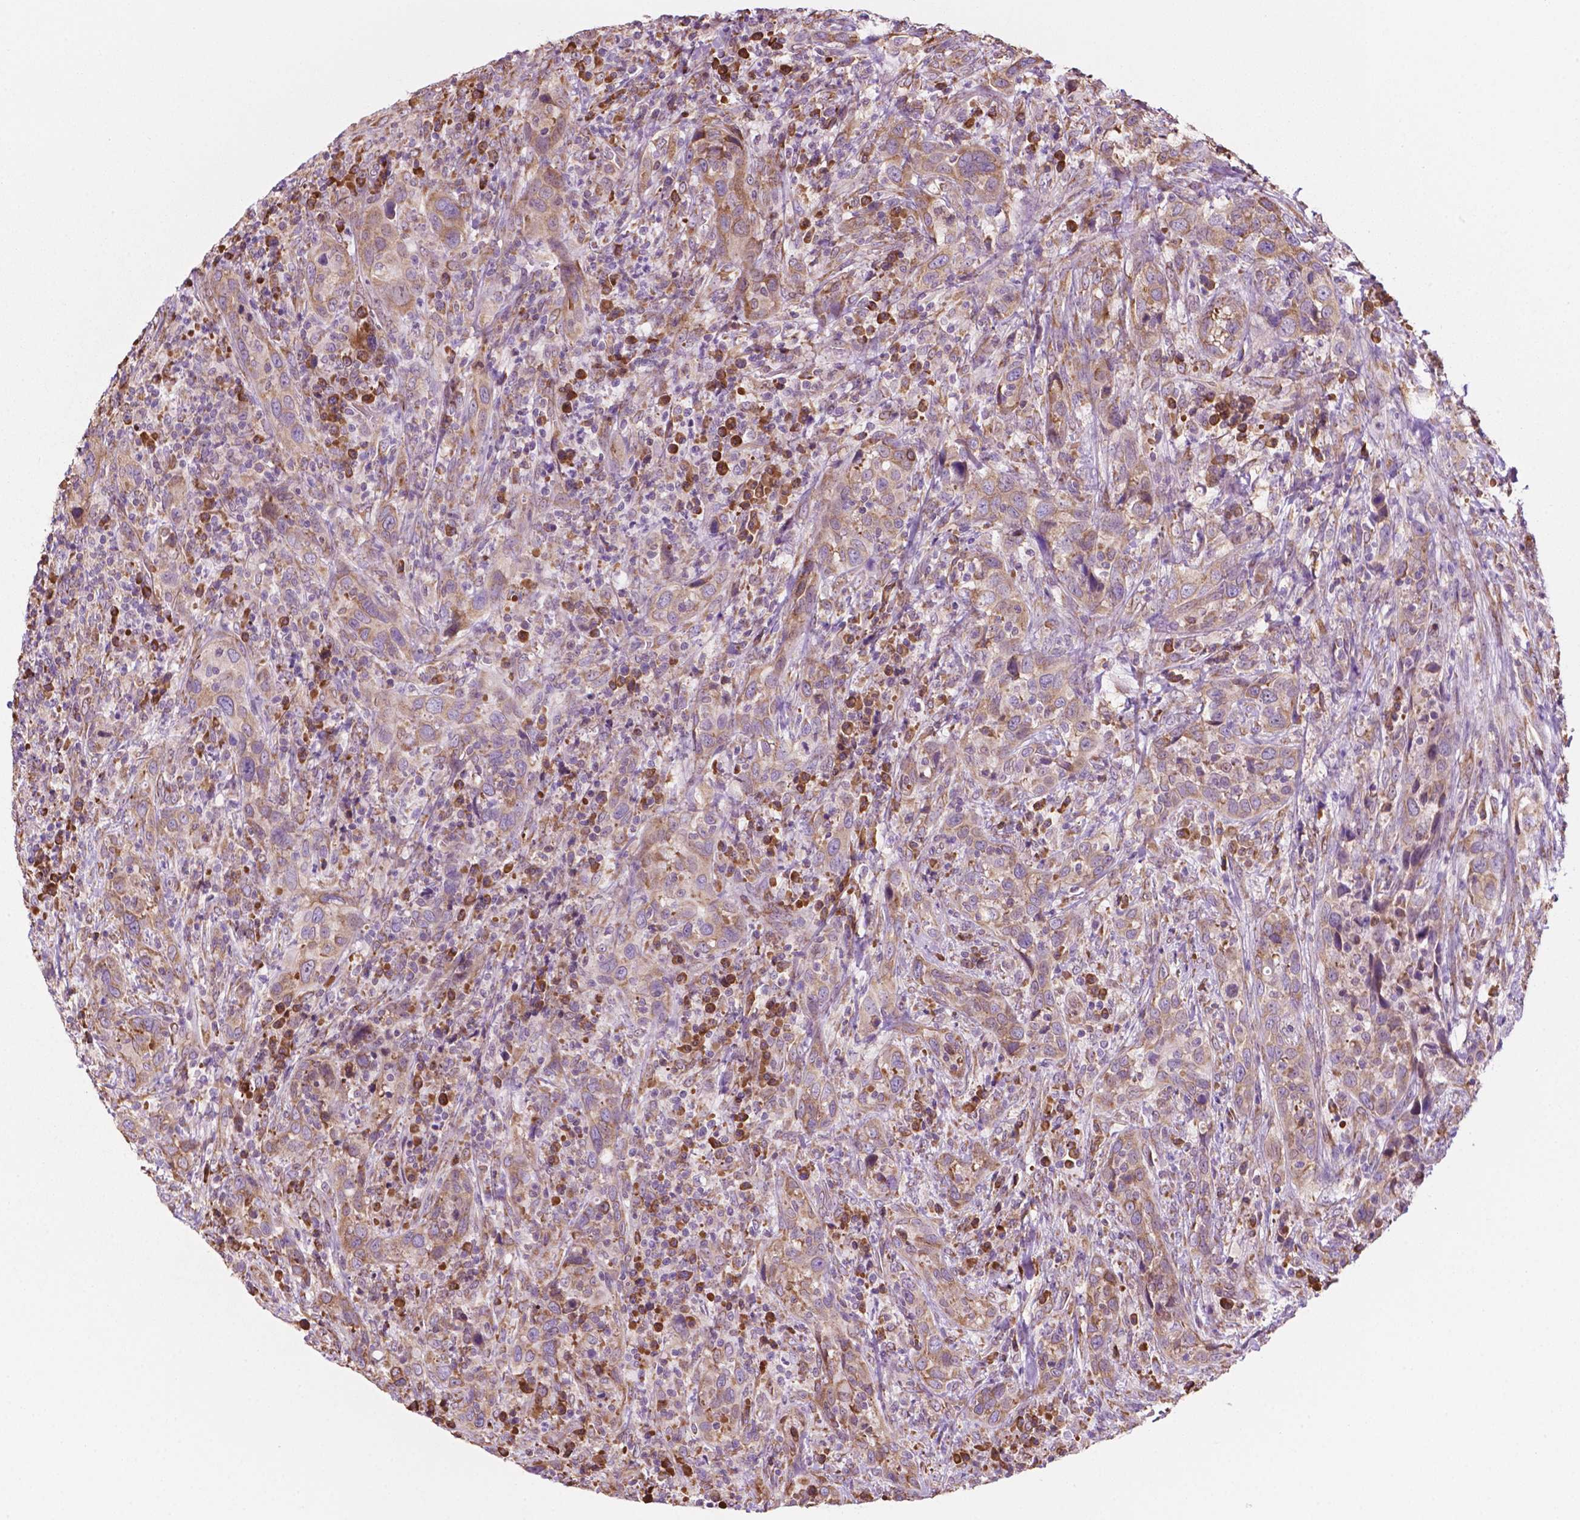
{"staining": {"intensity": "weak", "quantity": "25%-75%", "location": "cytoplasmic/membranous"}, "tissue": "urothelial cancer", "cell_type": "Tumor cells", "image_type": "cancer", "snomed": [{"axis": "morphology", "description": "Urothelial carcinoma, NOS"}, {"axis": "morphology", "description": "Urothelial carcinoma, High grade"}, {"axis": "topography", "description": "Urinary bladder"}], "caption": "Tumor cells display low levels of weak cytoplasmic/membranous expression in about 25%-75% of cells in urothelial carcinoma (high-grade).", "gene": "RPL29", "patient": {"sex": "female", "age": 64}}